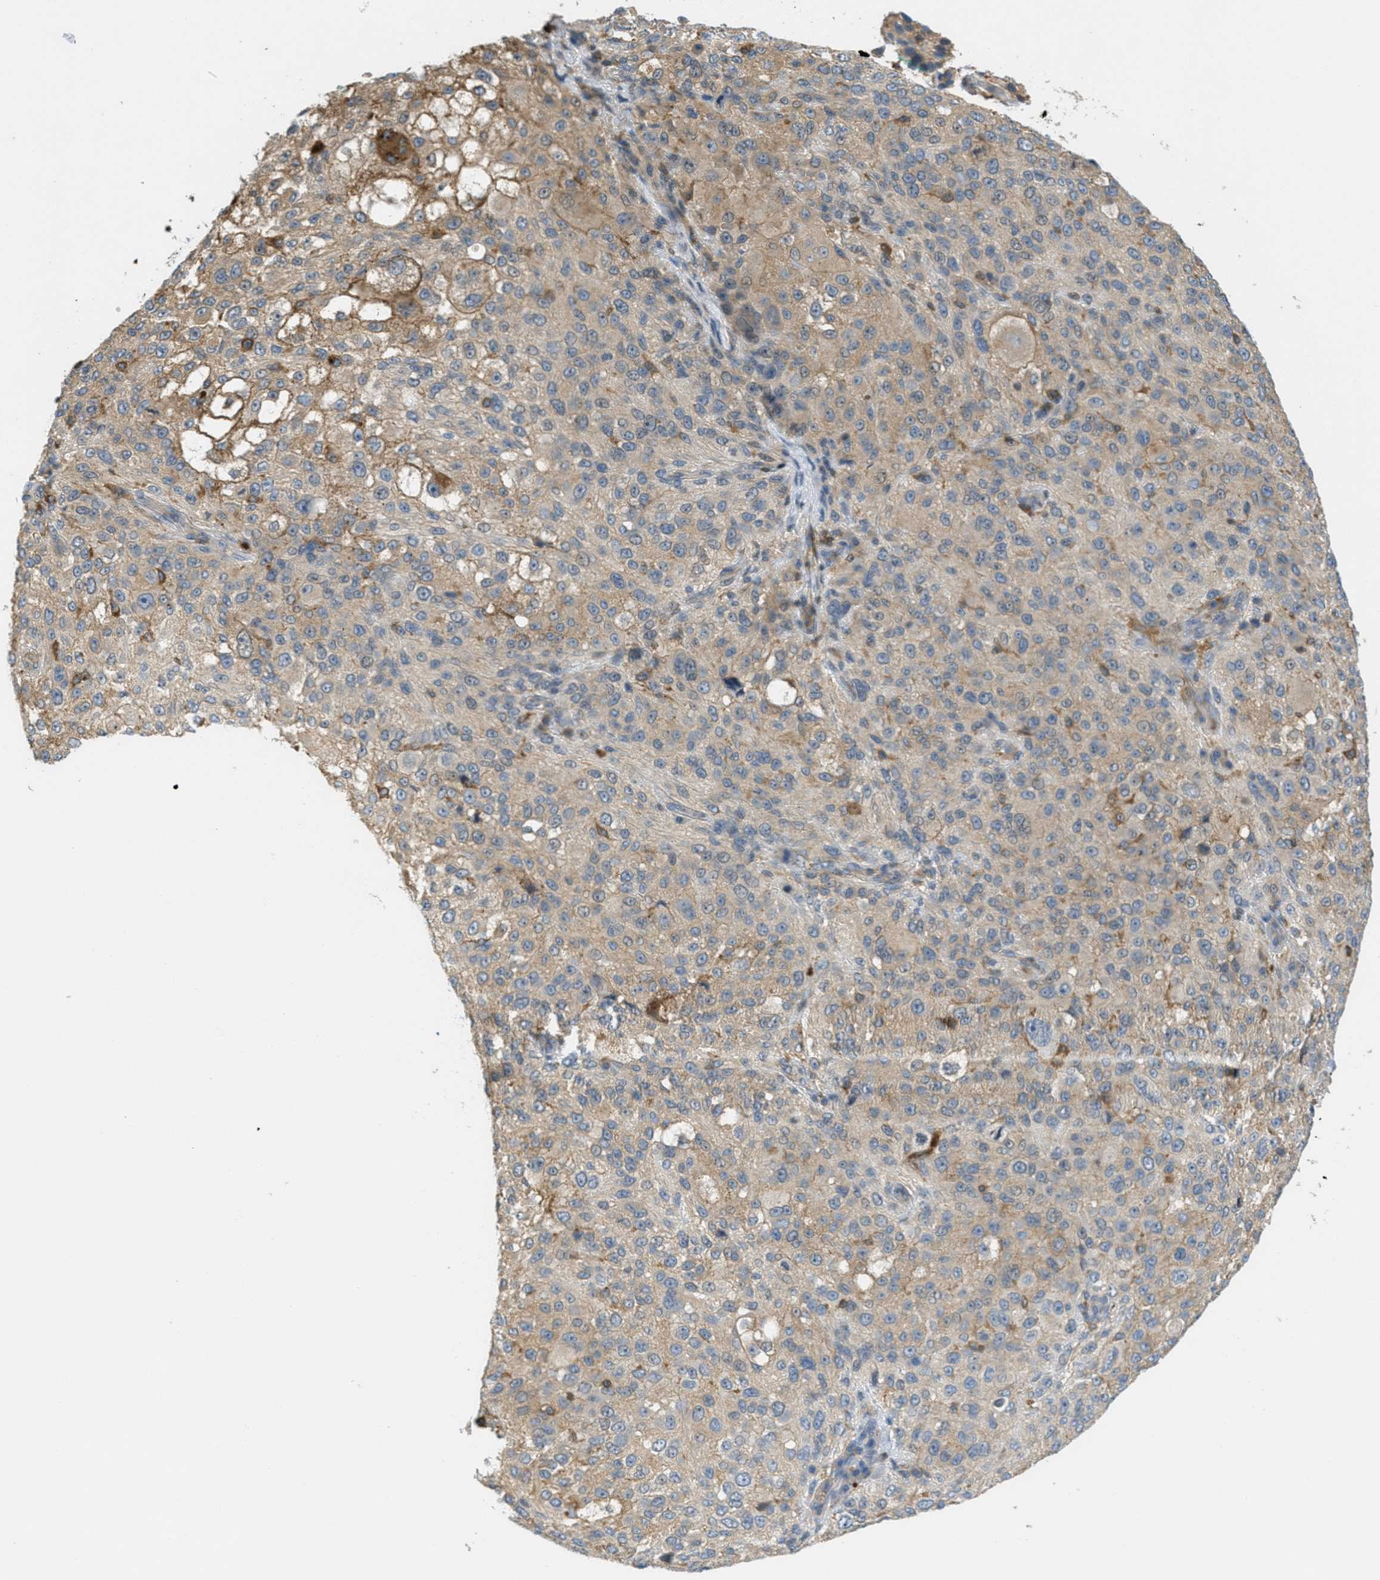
{"staining": {"intensity": "weak", "quantity": "25%-75%", "location": "cytoplasmic/membranous"}, "tissue": "melanoma", "cell_type": "Tumor cells", "image_type": "cancer", "snomed": [{"axis": "morphology", "description": "Necrosis, NOS"}, {"axis": "morphology", "description": "Malignant melanoma, NOS"}, {"axis": "topography", "description": "Skin"}], "caption": "Protein expression by IHC displays weak cytoplasmic/membranous expression in approximately 25%-75% of tumor cells in melanoma. Immunohistochemistry stains the protein of interest in brown and the nuclei are stained blue.", "gene": "GRIK2", "patient": {"sex": "female", "age": 87}}